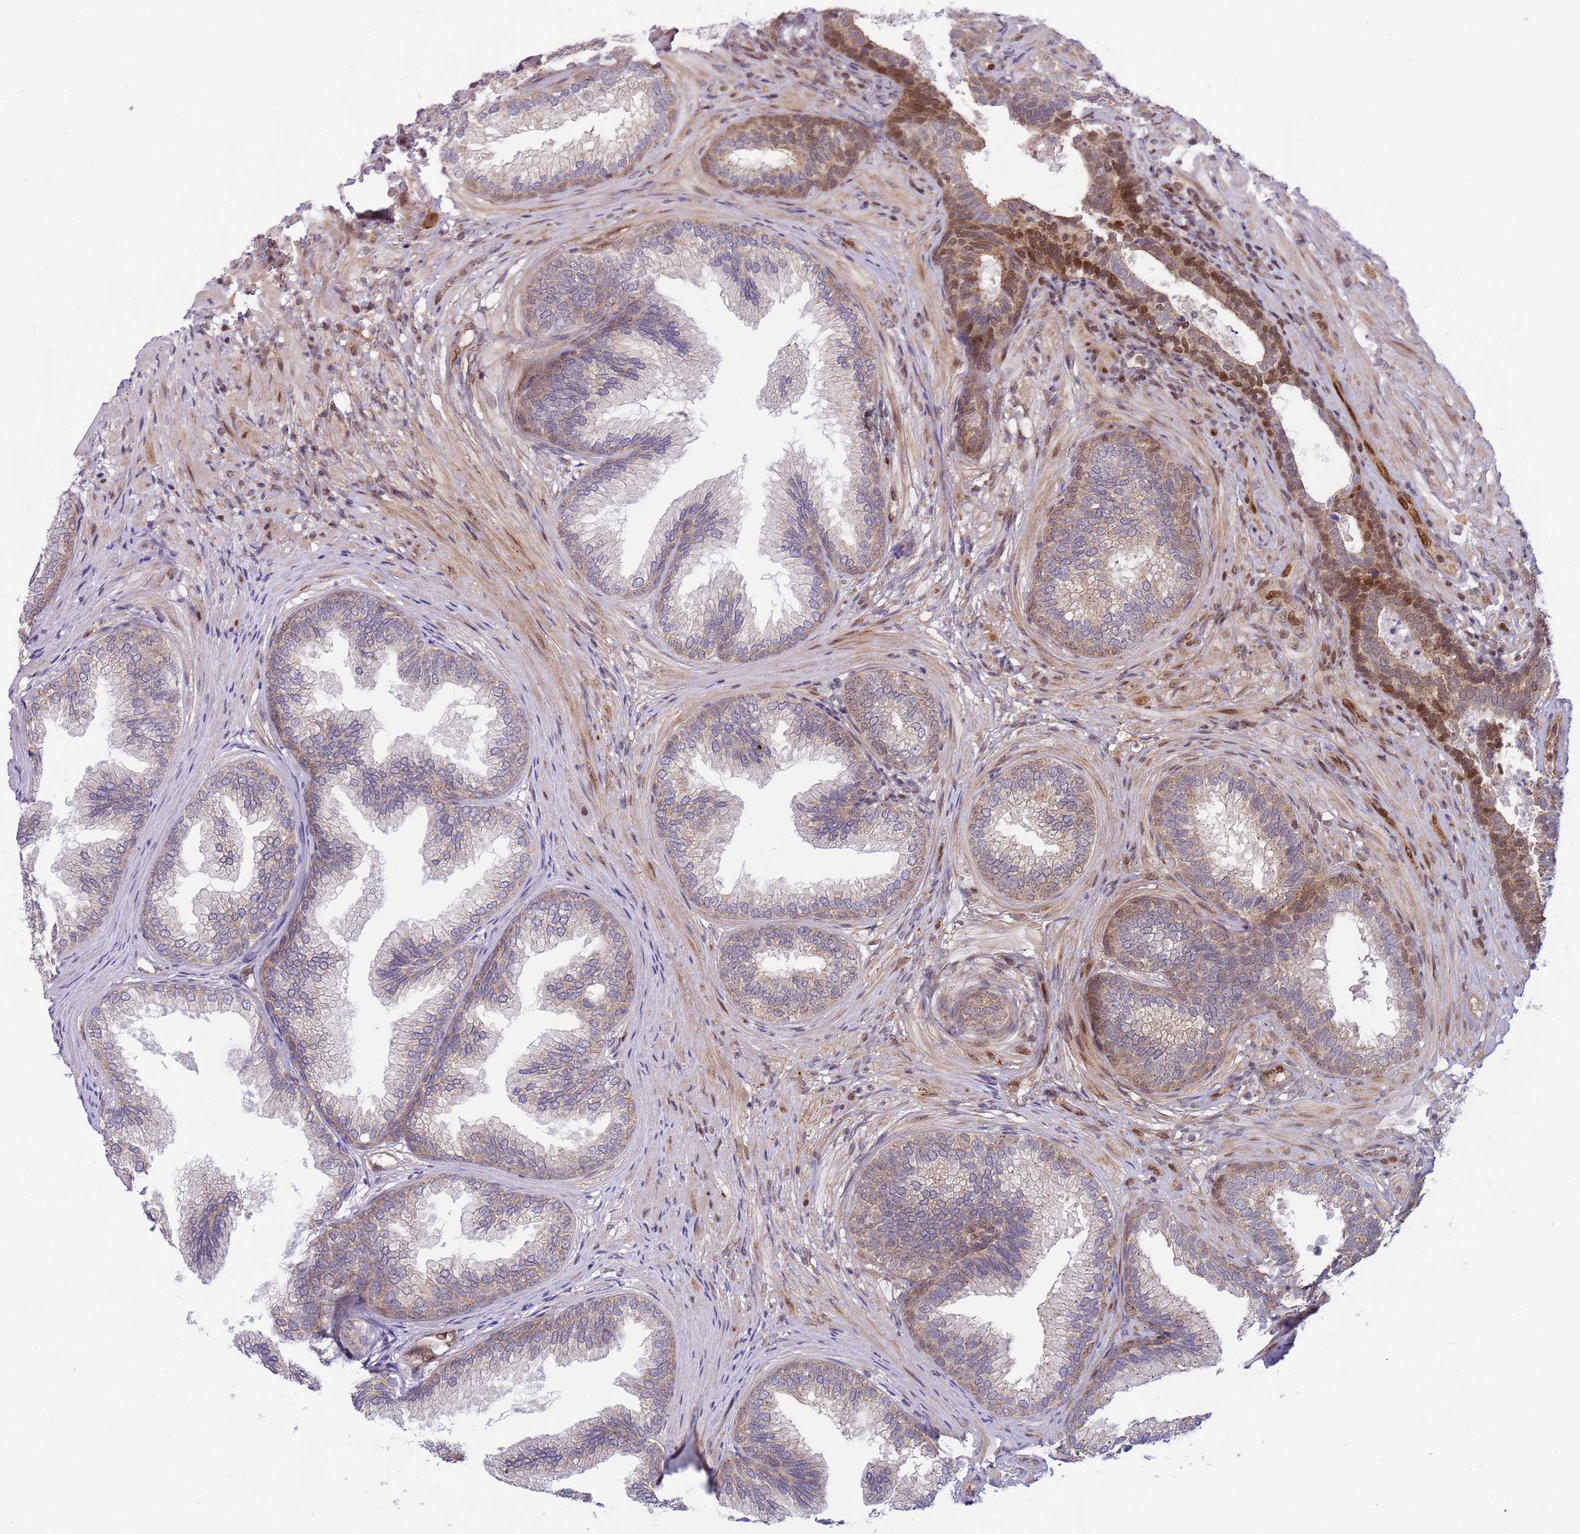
{"staining": {"intensity": "moderate", "quantity": "25%-75%", "location": "cytoplasmic/membranous,nuclear"}, "tissue": "prostate", "cell_type": "Glandular cells", "image_type": "normal", "snomed": [{"axis": "morphology", "description": "Normal tissue, NOS"}, {"axis": "topography", "description": "Prostate"}], "caption": "An image showing moderate cytoplasmic/membranous,nuclear expression in about 25%-75% of glandular cells in unremarkable prostate, as visualized by brown immunohistochemical staining.", "gene": "TBX10", "patient": {"sex": "male", "age": 76}}